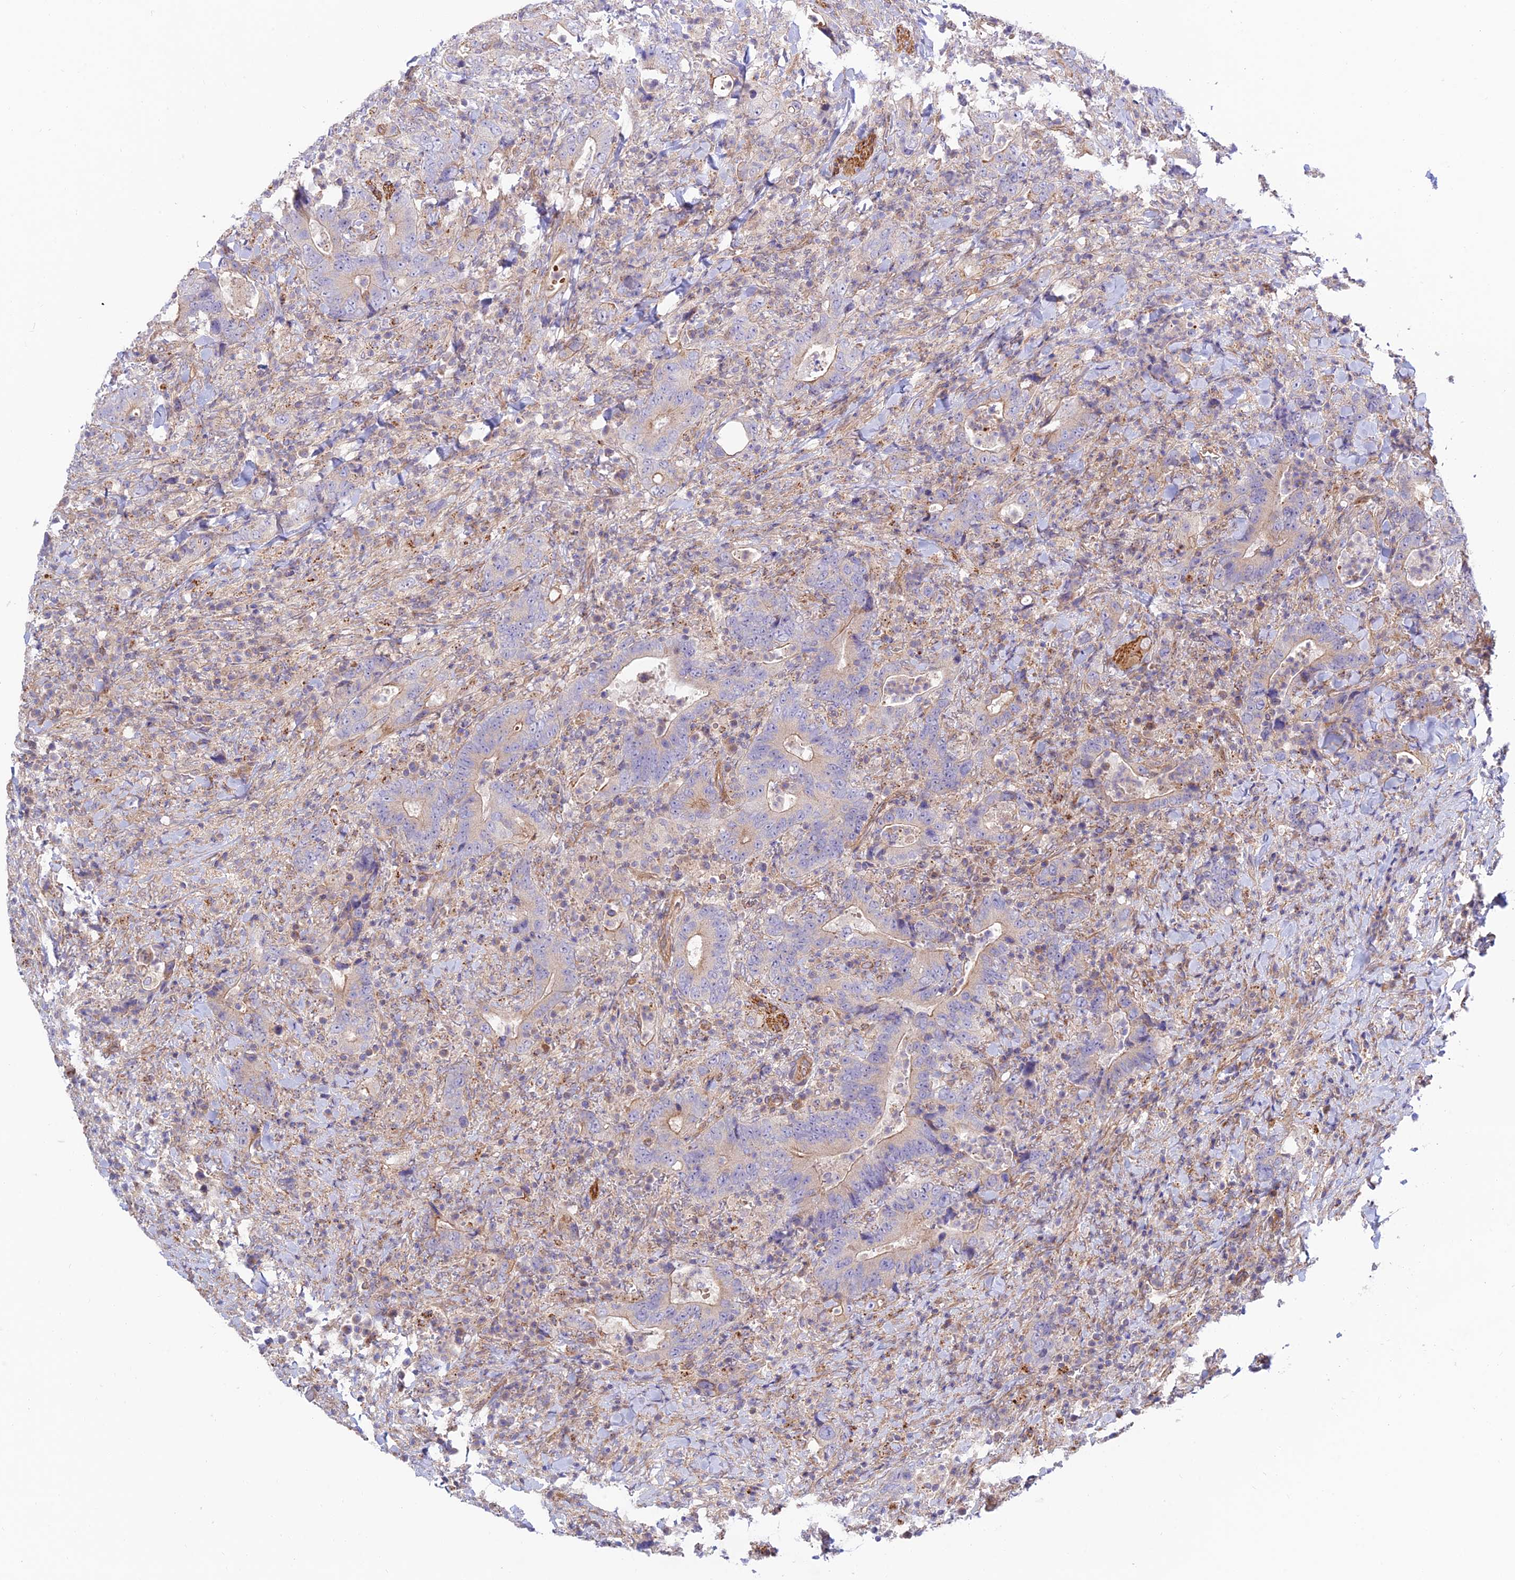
{"staining": {"intensity": "weak", "quantity": "25%-75%", "location": "cytoplasmic/membranous"}, "tissue": "colorectal cancer", "cell_type": "Tumor cells", "image_type": "cancer", "snomed": [{"axis": "morphology", "description": "Adenocarcinoma, NOS"}, {"axis": "topography", "description": "Colon"}], "caption": "Immunohistochemistry (IHC) staining of adenocarcinoma (colorectal), which reveals low levels of weak cytoplasmic/membranous expression in approximately 25%-75% of tumor cells indicating weak cytoplasmic/membranous protein positivity. The staining was performed using DAB (brown) for protein detection and nuclei were counterstained in hematoxylin (blue).", "gene": "KCNAB1", "patient": {"sex": "female", "age": 75}}